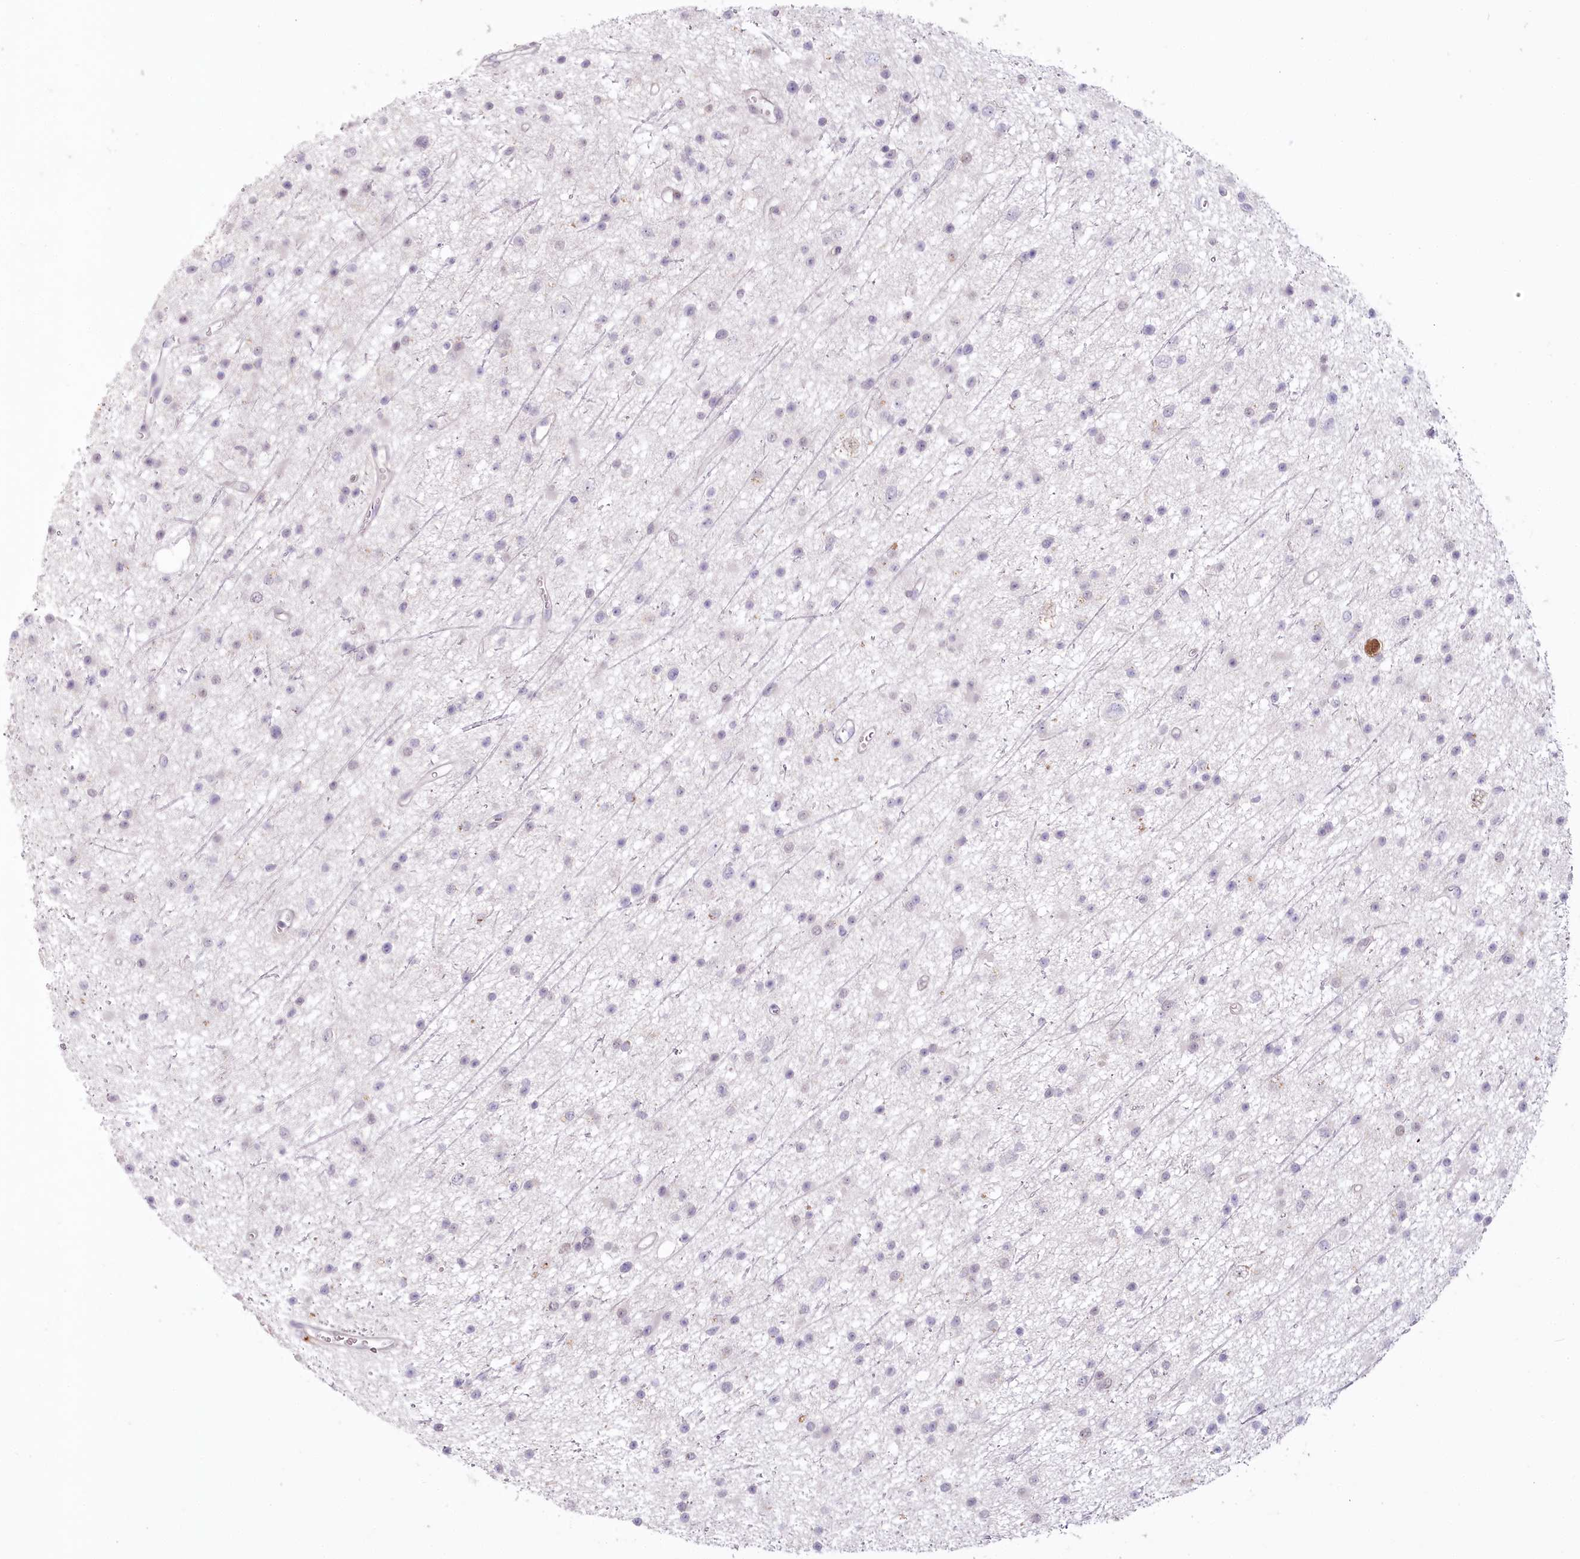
{"staining": {"intensity": "negative", "quantity": "none", "location": "none"}, "tissue": "glioma", "cell_type": "Tumor cells", "image_type": "cancer", "snomed": [{"axis": "morphology", "description": "Glioma, malignant, Low grade"}, {"axis": "topography", "description": "Cerebral cortex"}], "caption": "High power microscopy histopathology image of an immunohistochemistry (IHC) photomicrograph of low-grade glioma (malignant), revealing no significant staining in tumor cells.", "gene": "USP11", "patient": {"sex": "female", "age": 39}}